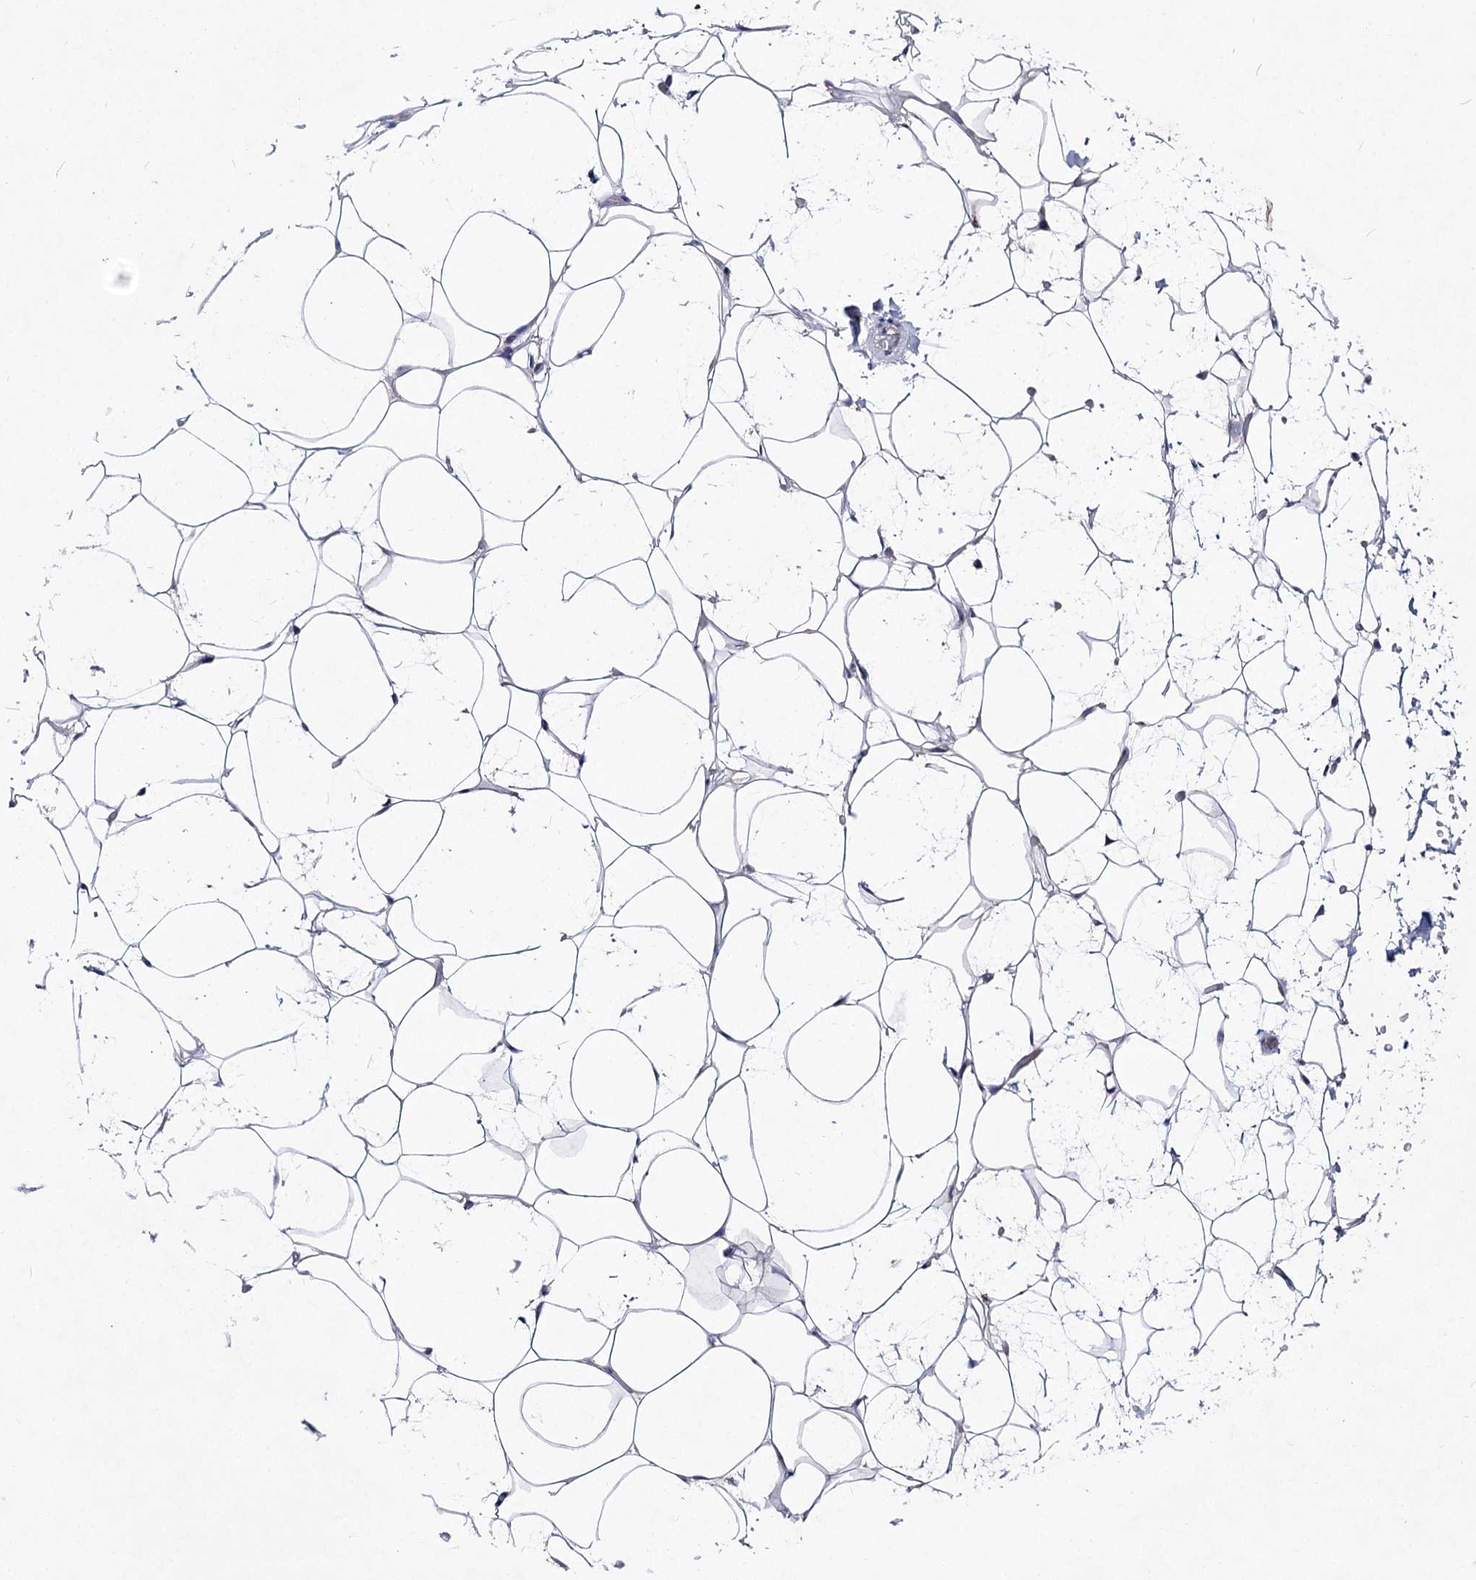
{"staining": {"intensity": "weak", "quantity": "<25%", "location": "cytoplasmic/membranous"}, "tissue": "adipose tissue", "cell_type": "Adipocytes", "image_type": "normal", "snomed": [{"axis": "morphology", "description": "Normal tissue, NOS"}, {"axis": "topography", "description": "Breast"}], "caption": "Photomicrograph shows no significant protein positivity in adipocytes of normal adipose tissue.", "gene": "LRRC14B", "patient": {"sex": "female", "age": 26}}